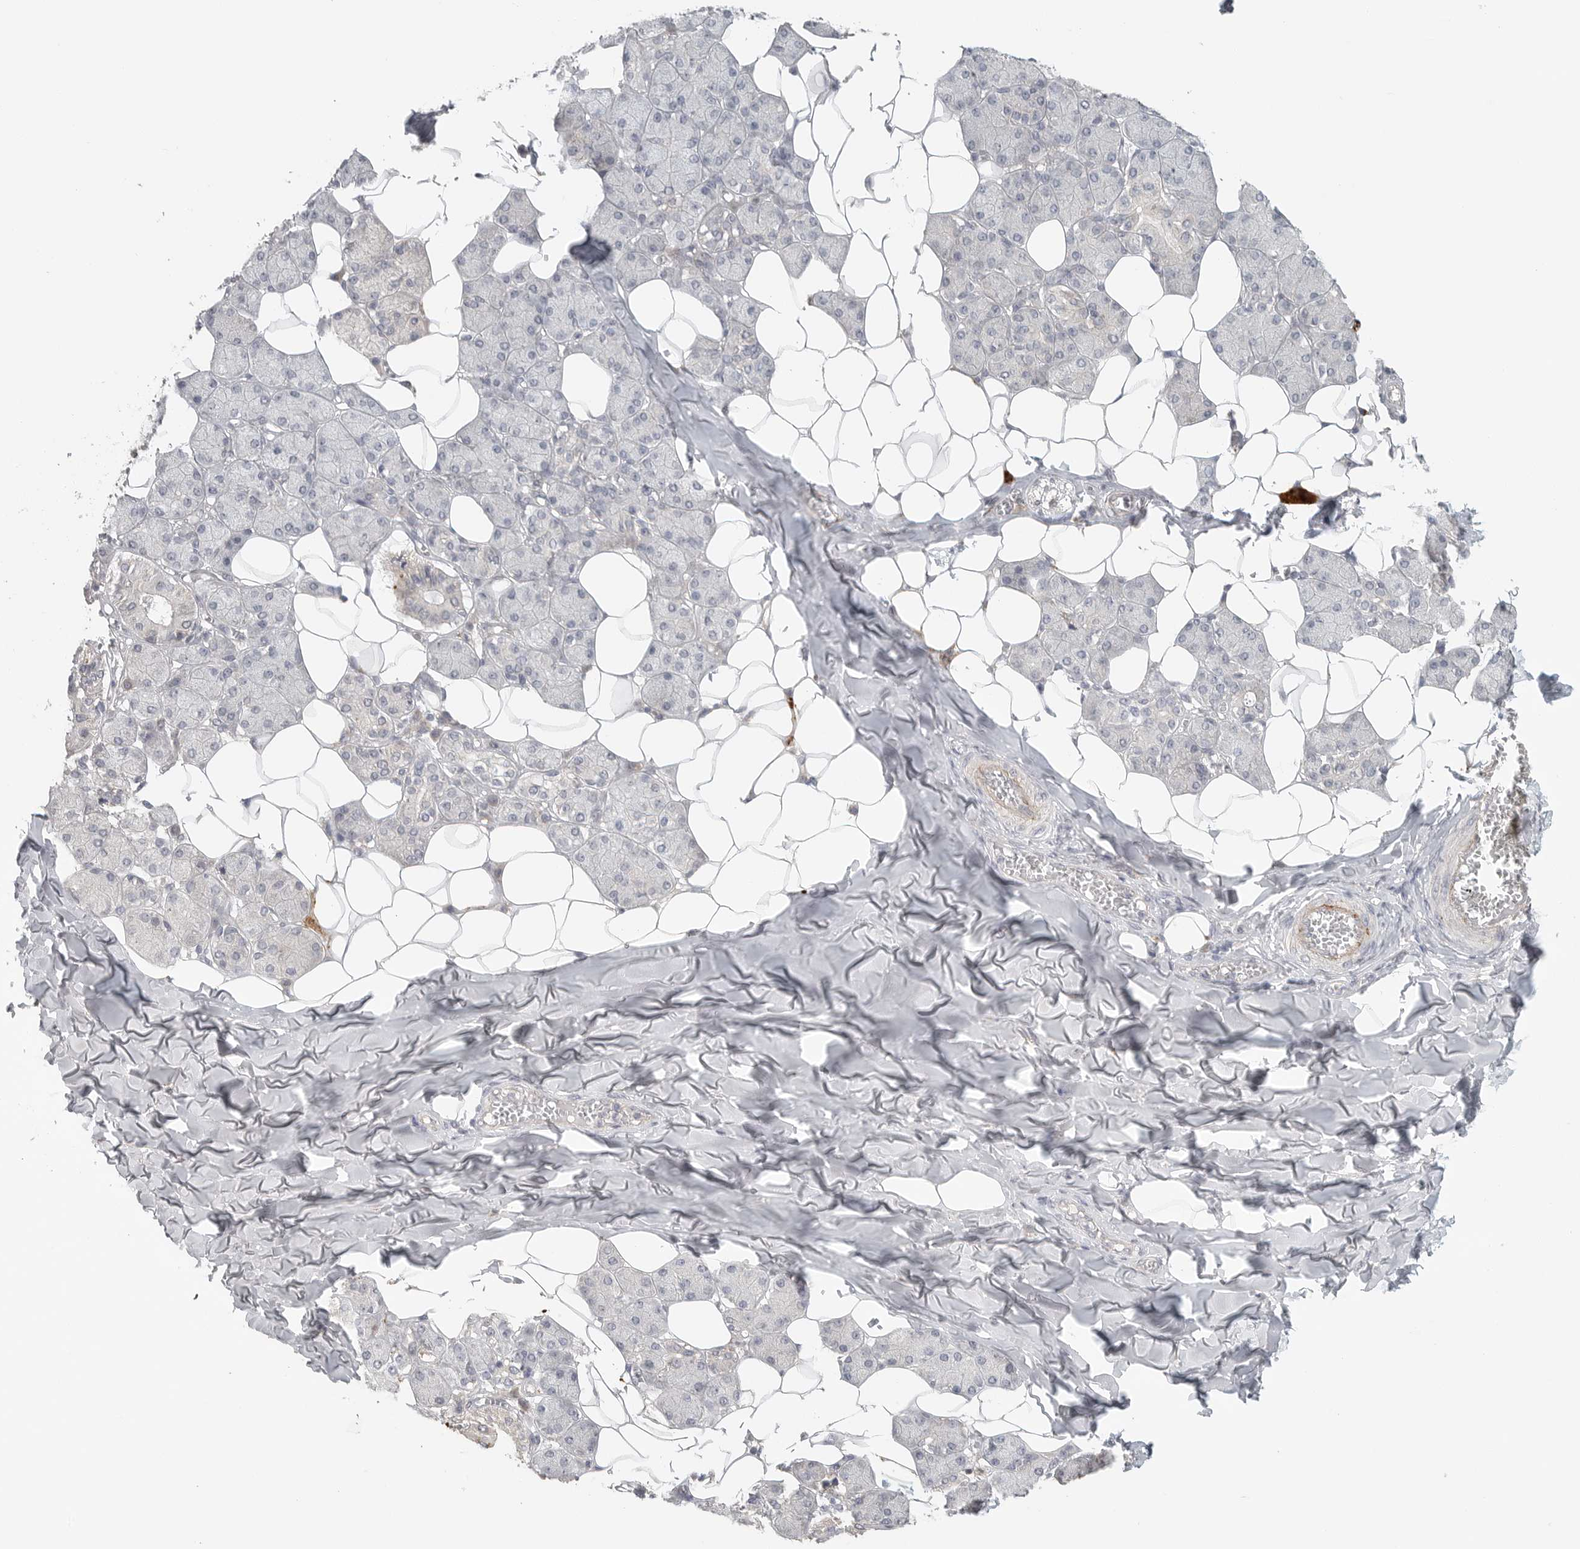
{"staining": {"intensity": "moderate", "quantity": "<25%", "location": "cytoplasmic/membranous"}, "tissue": "salivary gland", "cell_type": "Glandular cells", "image_type": "normal", "snomed": [{"axis": "morphology", "description": "Normal tissue, NOS"}, {"axis": "topography", "description": "Salivary gland"}], "caption": "Human salivary gland stained with a brown dye shows moderate cytoplasmic/membranous positive positivity in about <25% of glandular cells.", "gene": "HDAC6", "patient": {"sex": "female", "age": 33}}